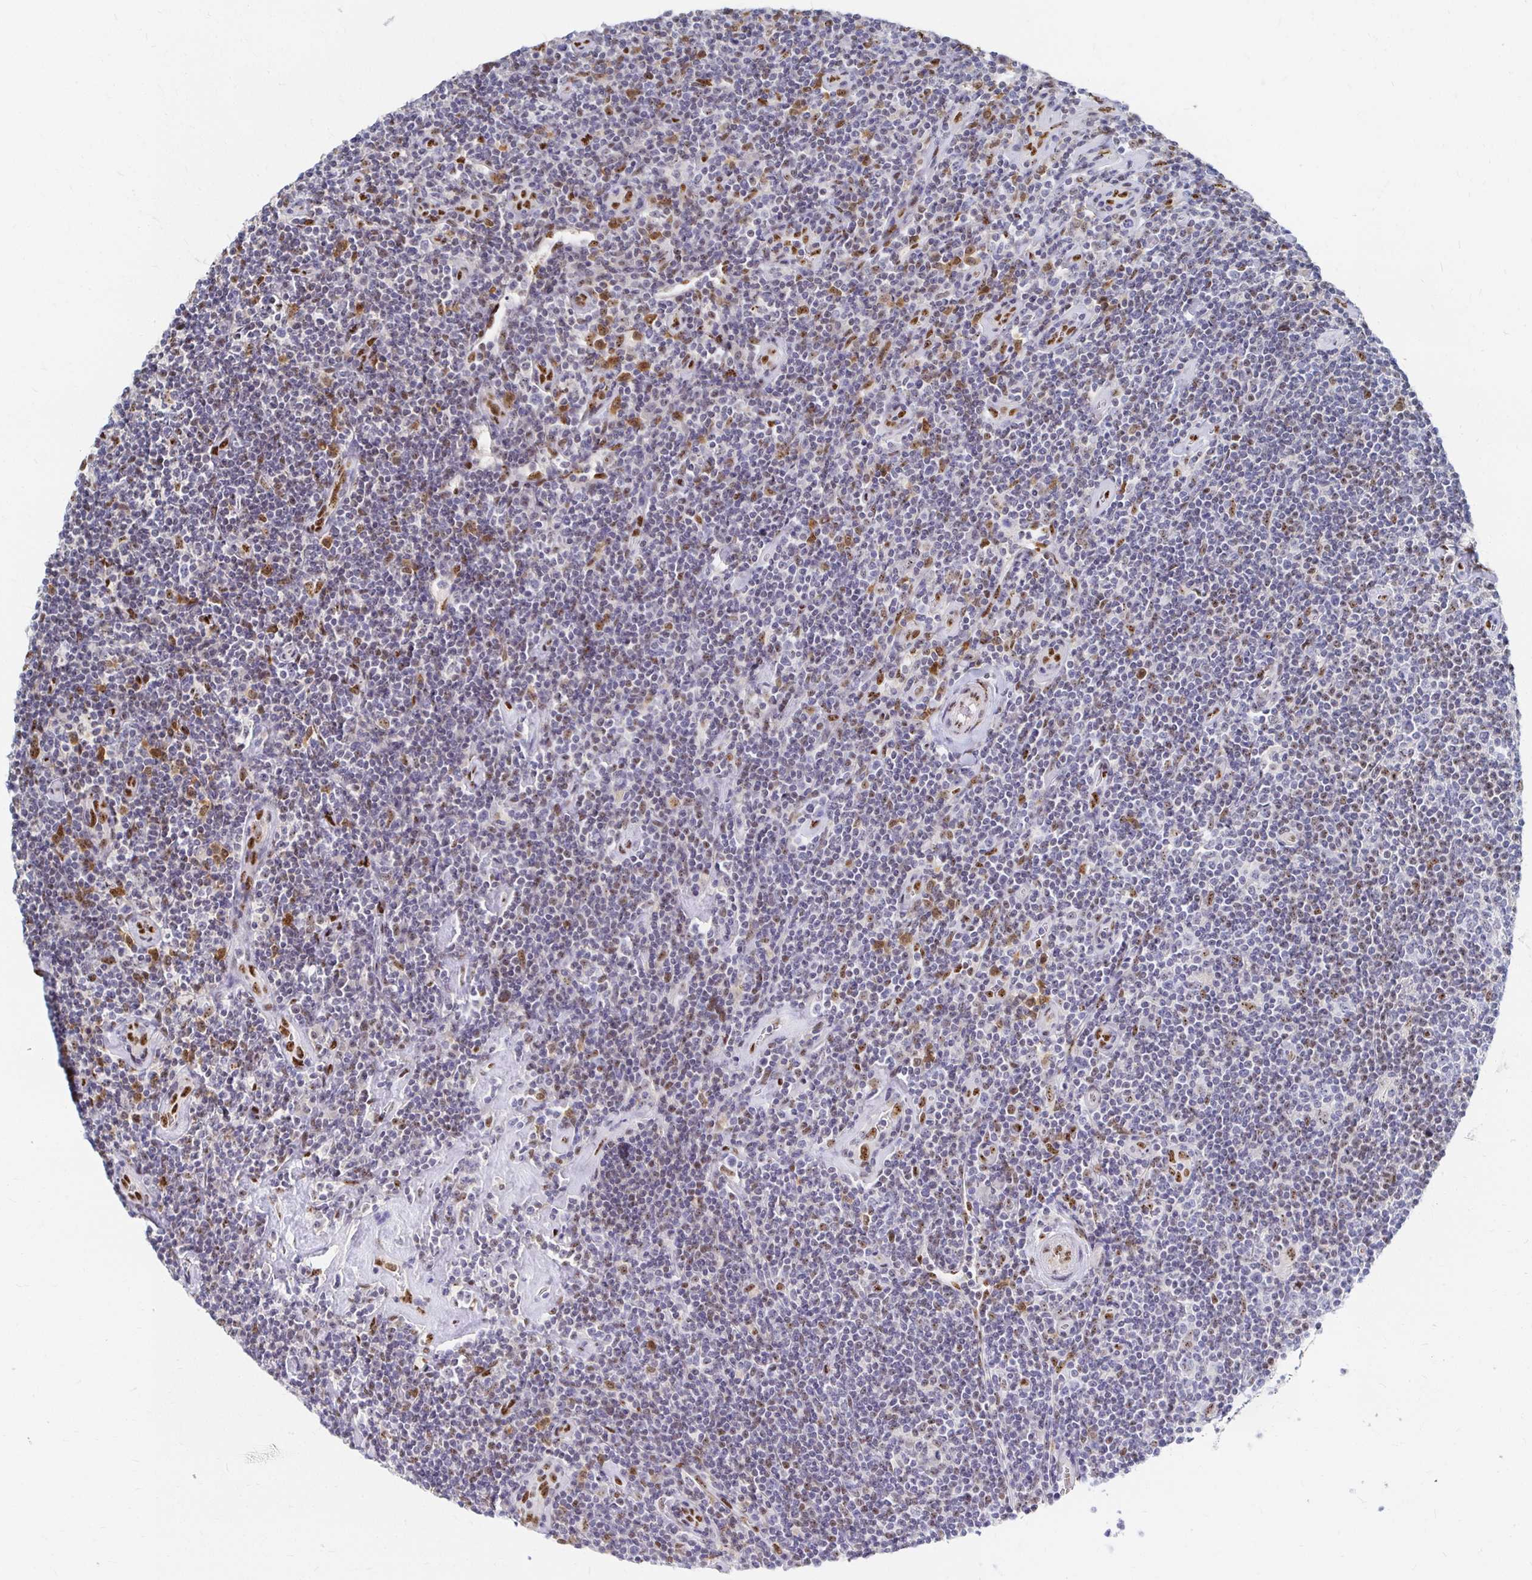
{"staining": {"intensity": "negative", "quantity": "none", "location": "none"}, "tissue": "lymphoma", "cell_type": "Tumor cells", "image_type": "cancer", "snomed": [{"axis": "morphology", "description": "Hodgkin's disease, NOS"}, {"axis": "topography", "description": "Lymph node"}], "caption": "Immunohistochemistry (IHC) of Hodgkin's disease exhibits no expression in tumor cells.", "gene": "CLIC3", "patient": {"sex": "male", "age": 40}}